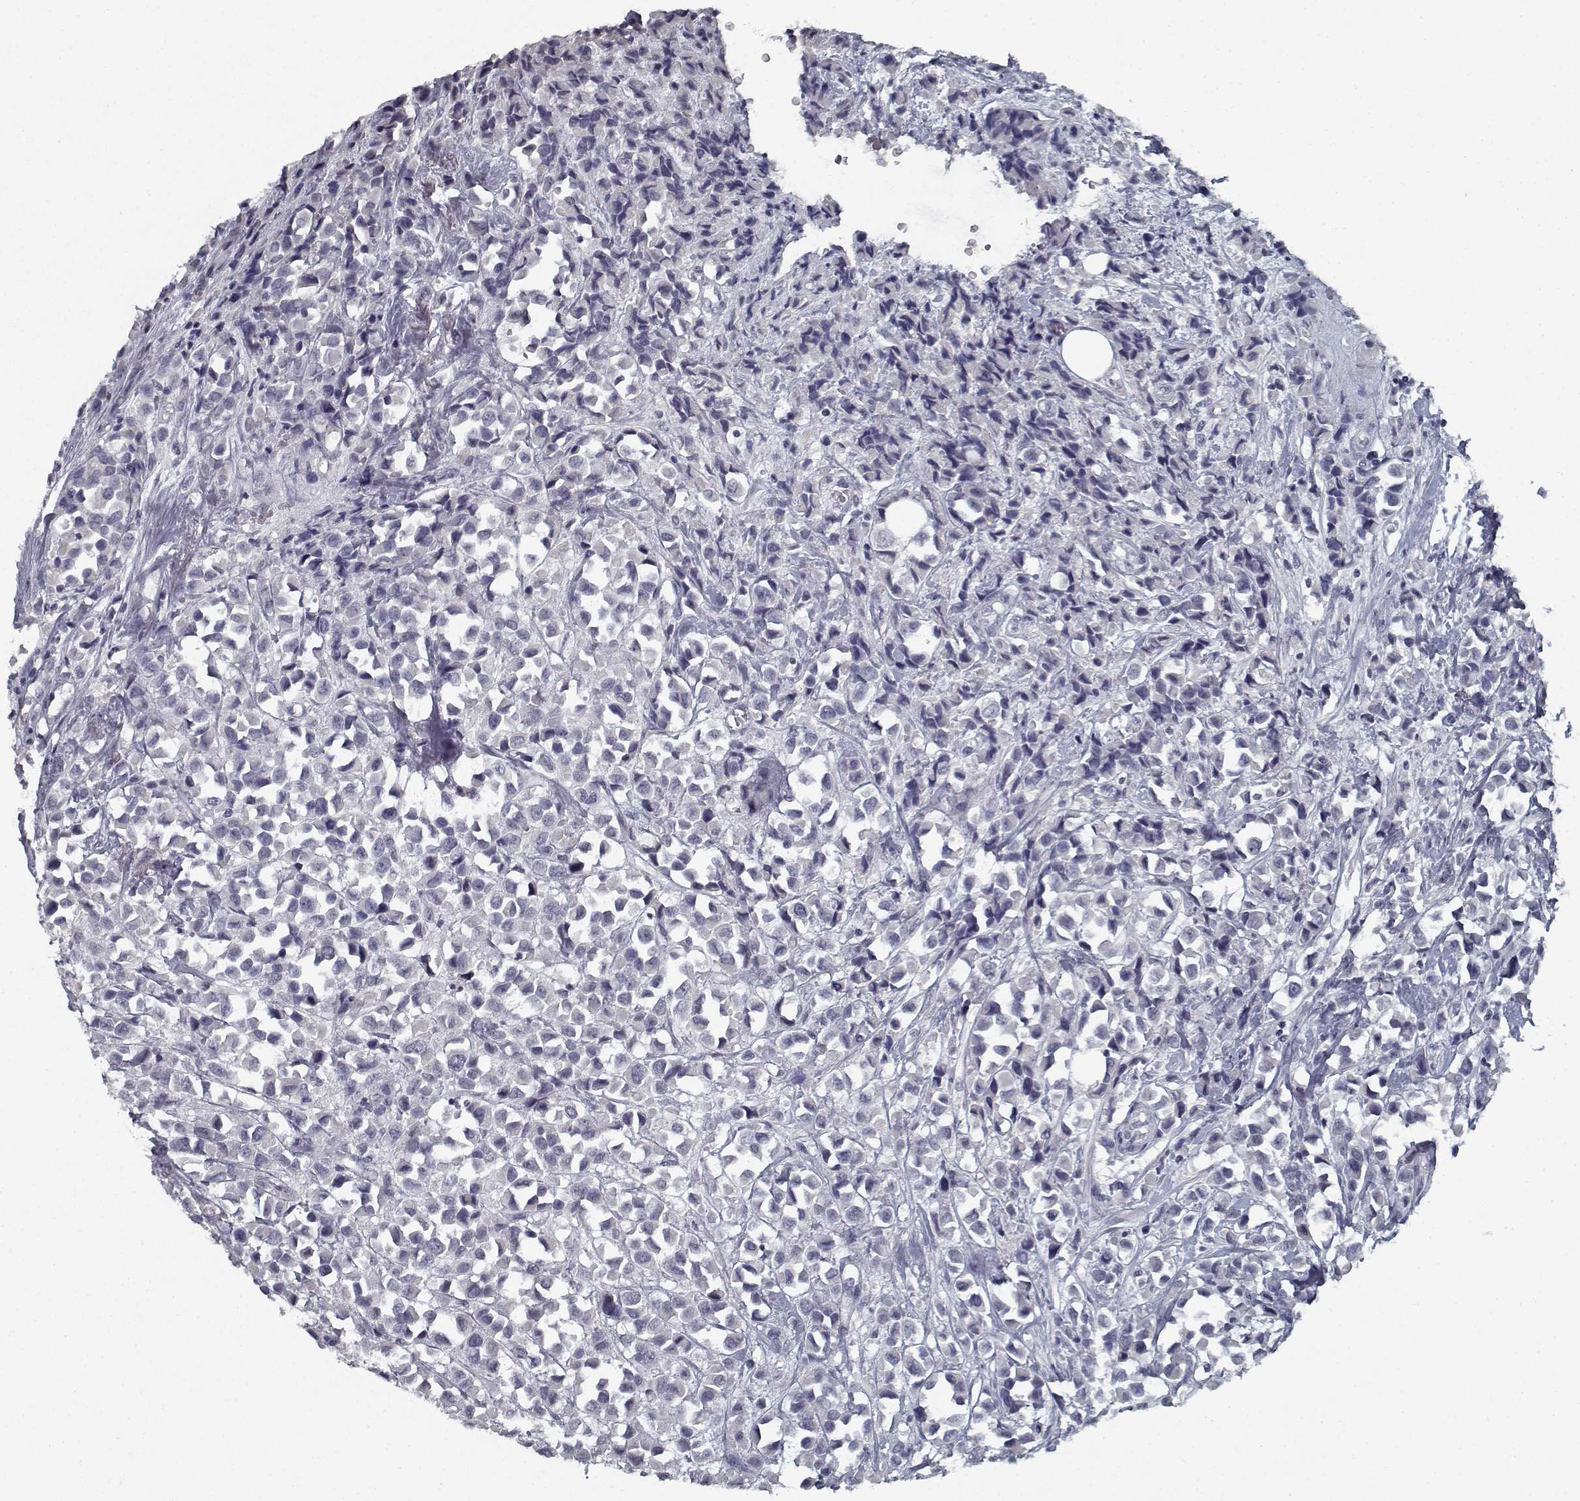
{"staining": {"intensity": "negative", "quantity": "none", "location": "none"}, "tissue": "breast cancer", "cell_type": "Tumor cells", "image_type": "cancer", "snomed": [{"axis": "morphology", "description": "Duct carcinoma"}, {"axis": "topography", "description": "Breast"}], "caption": "DAB (3,3'-diaminobenzidine) immunohistochemical staining of breast cancer demonstrates no significant positivity in tumor cells. (Brightfield microscopy of DAB (3,3'-diaminobenzidine) immunohistochemistry at high magnification).", "gene": "GAD2", "patient": {"sex": "female", "age": 61}}